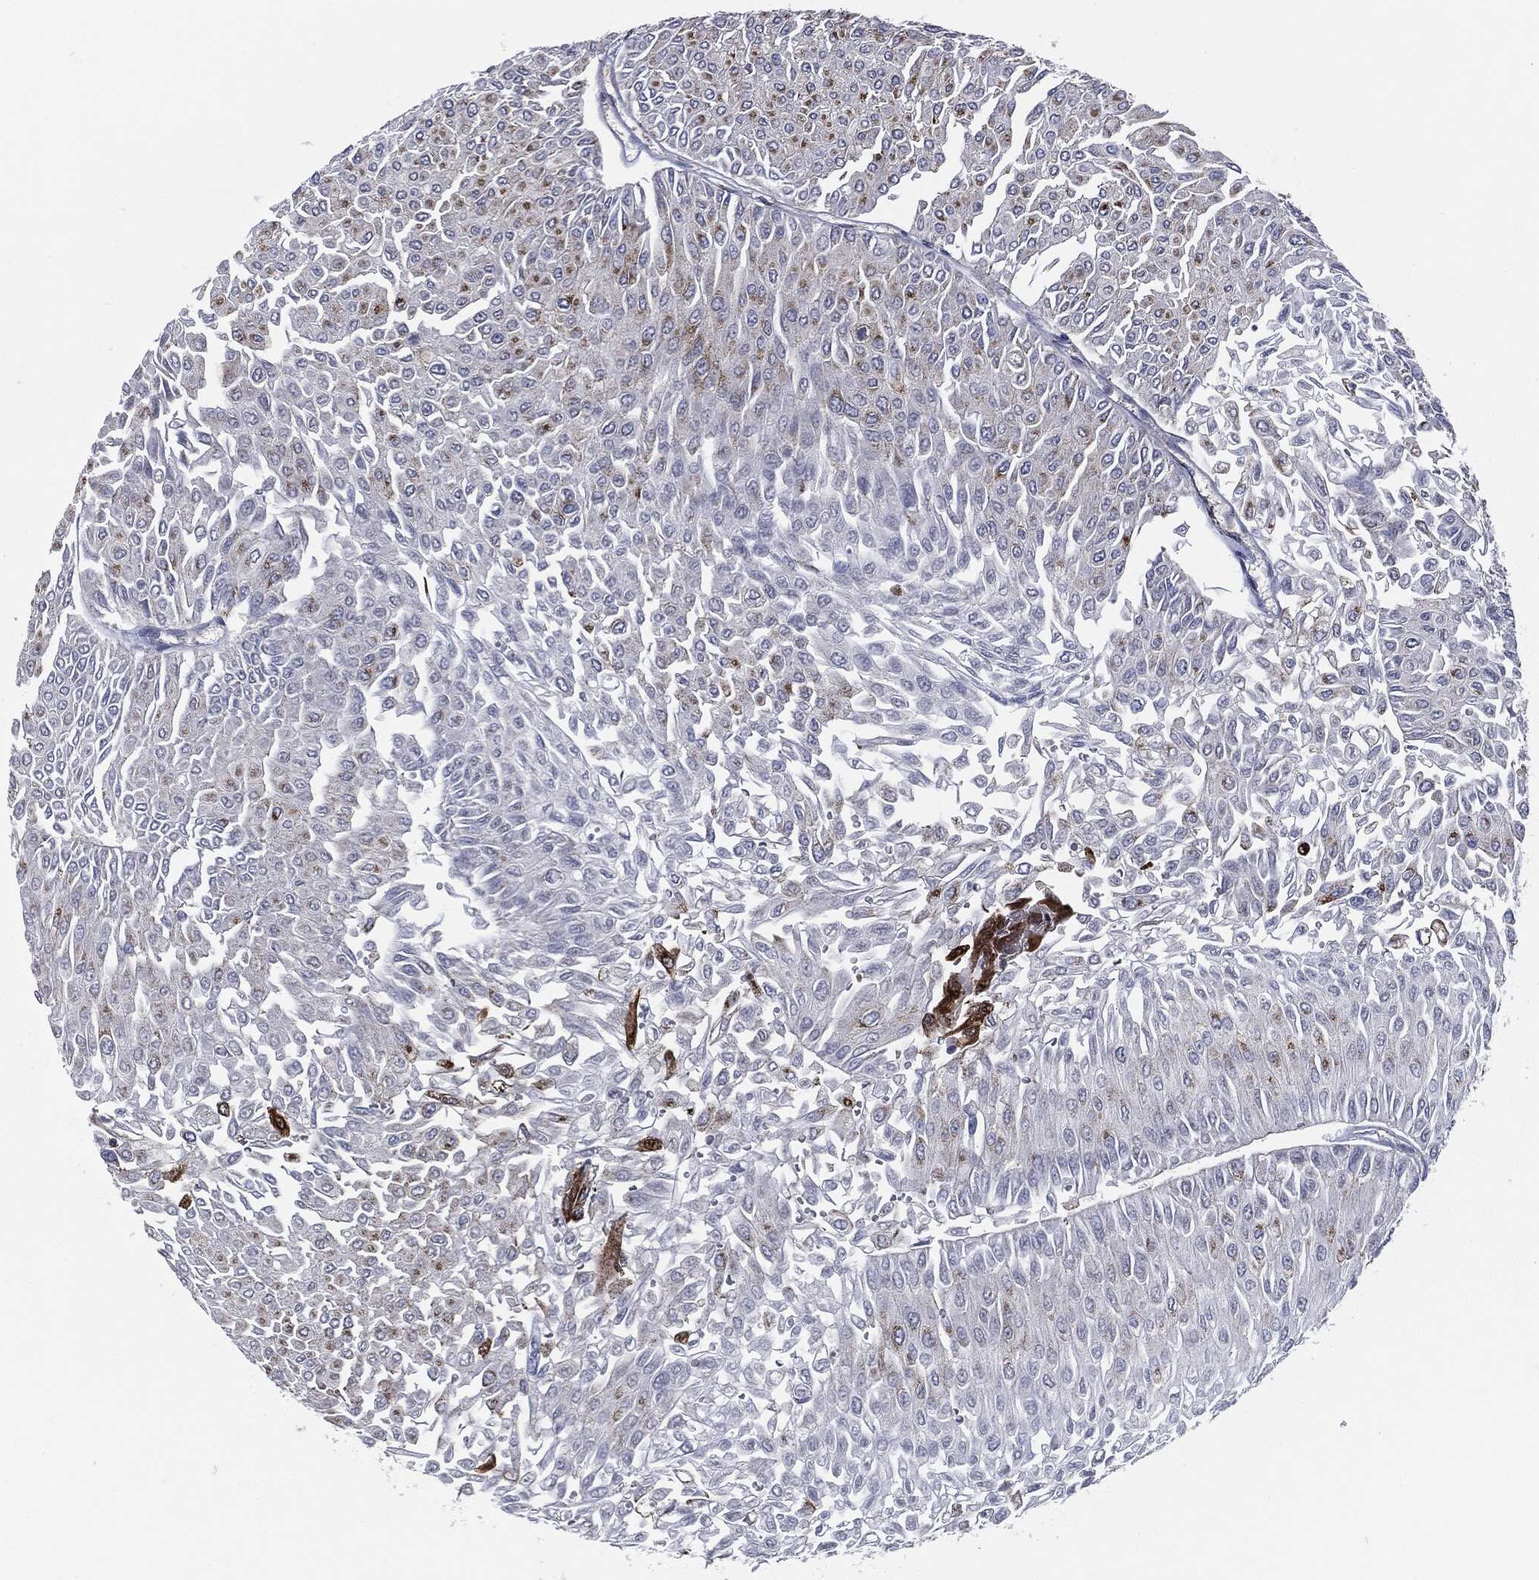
{"staining": {"intensity": "strong", "quantity": "<25%", "location": "cytoplasmic/membranous"}, "tissue": "urothelial cancer", "cell_type": "Tumor cells", "image_type": "cancer", "snomed": [{"axis": "morphology", "description": "Urothelial carcinoma, Low grade"}, {"axis": "topography", "description": "Urinary bladder"}], "caption": "Brown immunohistochemical staining in human urothelial cancer displays strong cytoplasmic/membranous staining in approximately <25% of tumor cells. Using DAB (brown) and hematoxylin (blue) stains, captured at high magnification using brightfield microscopy.", "gene": "FH", "patient": {"sex": "male", "age": 67}}